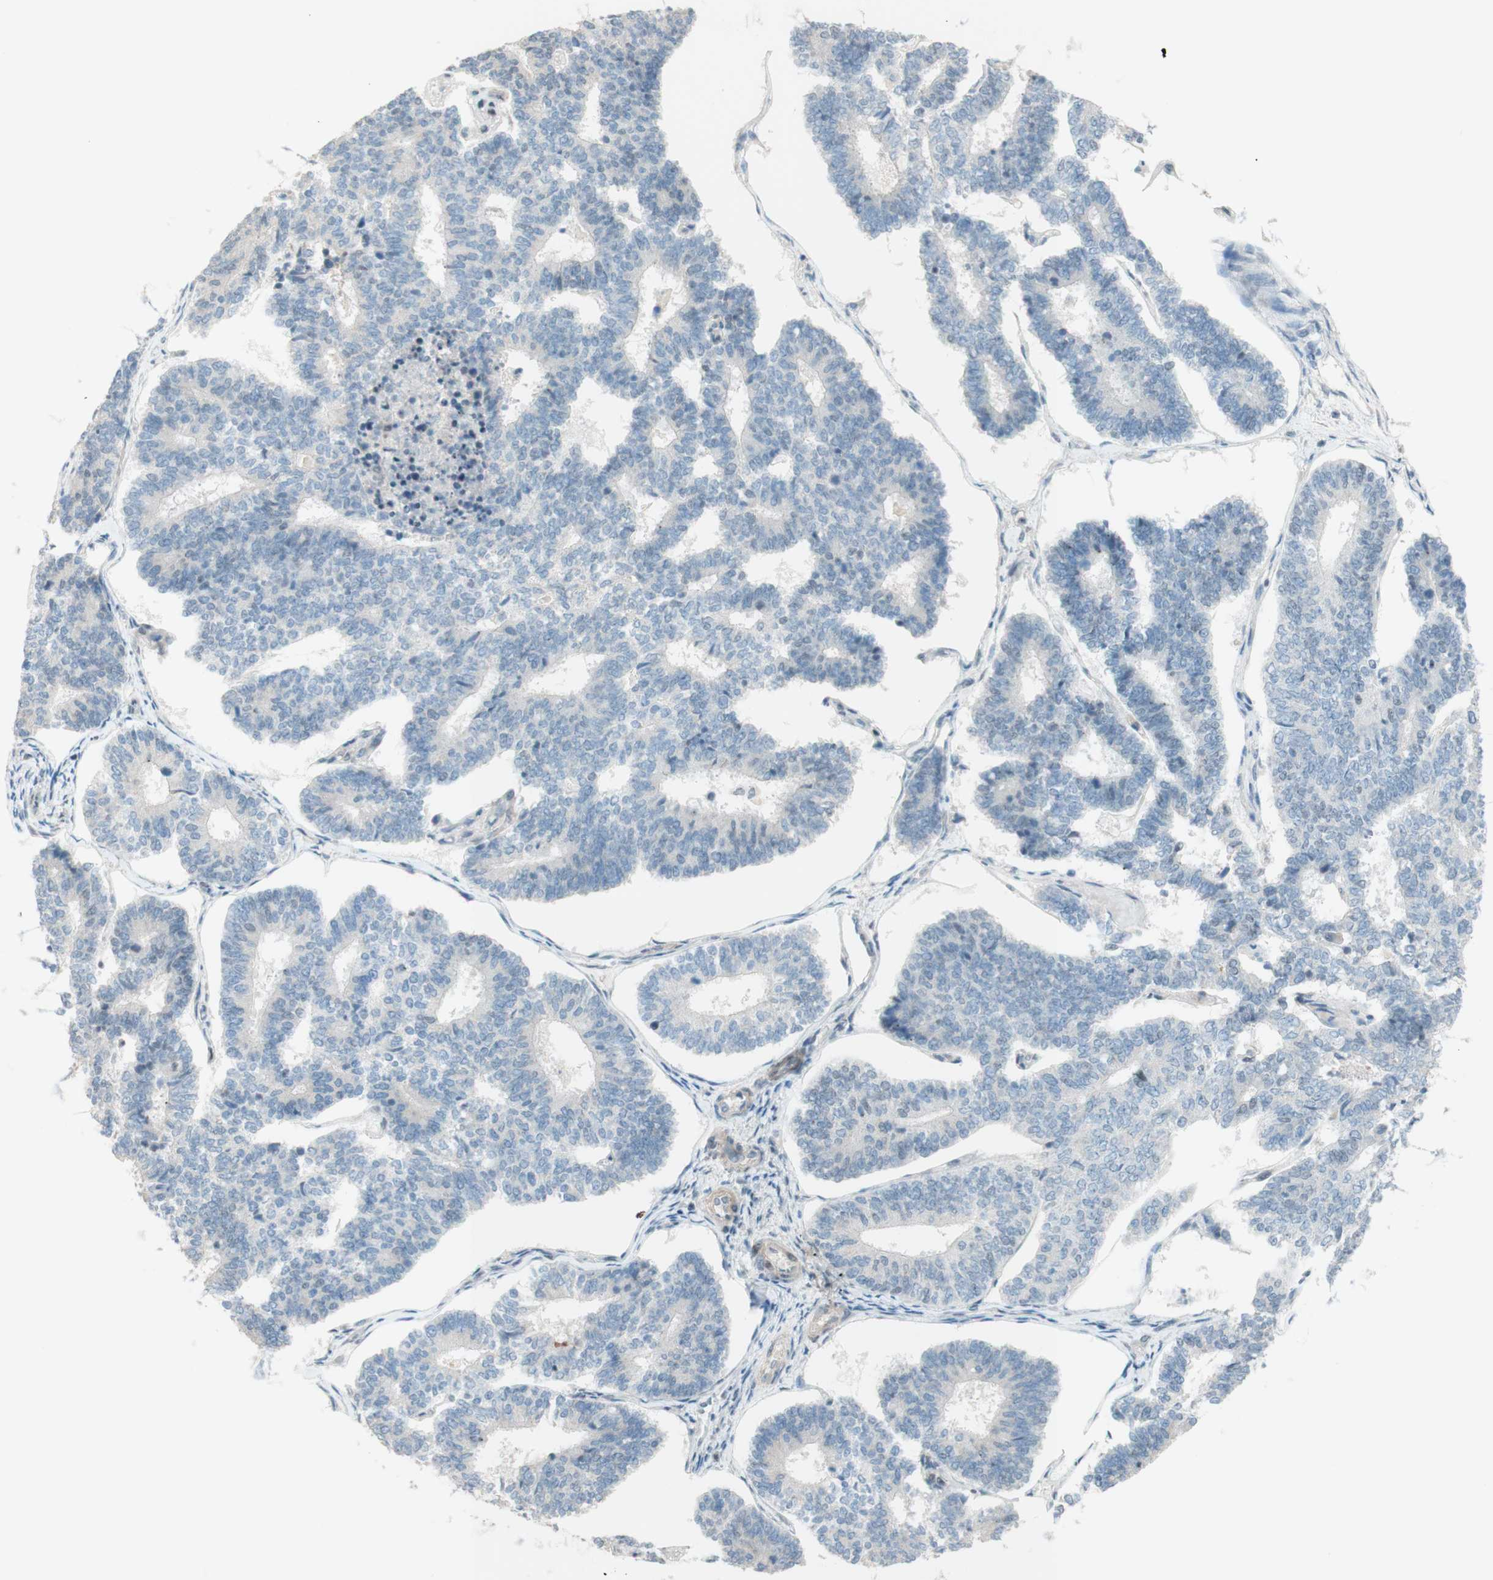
{"staining": {"intensity": "negative", "quantity": "none", "location": "none"}, "tissue": "endometrial cancer", "cell_type": "Tumor cells", "image_type": "cancer", "snomed": [{"axis": "morphology", "description": "Adenocarcinoma, NOS"}, {"axis": "topography", "description": "Endometrium"}], "caption": "Tumor cells are negative for protein expression in human endometrial adenocarcinoma.", "gene": "JPH1", "patient": {"sex": "female", "age": 70}}